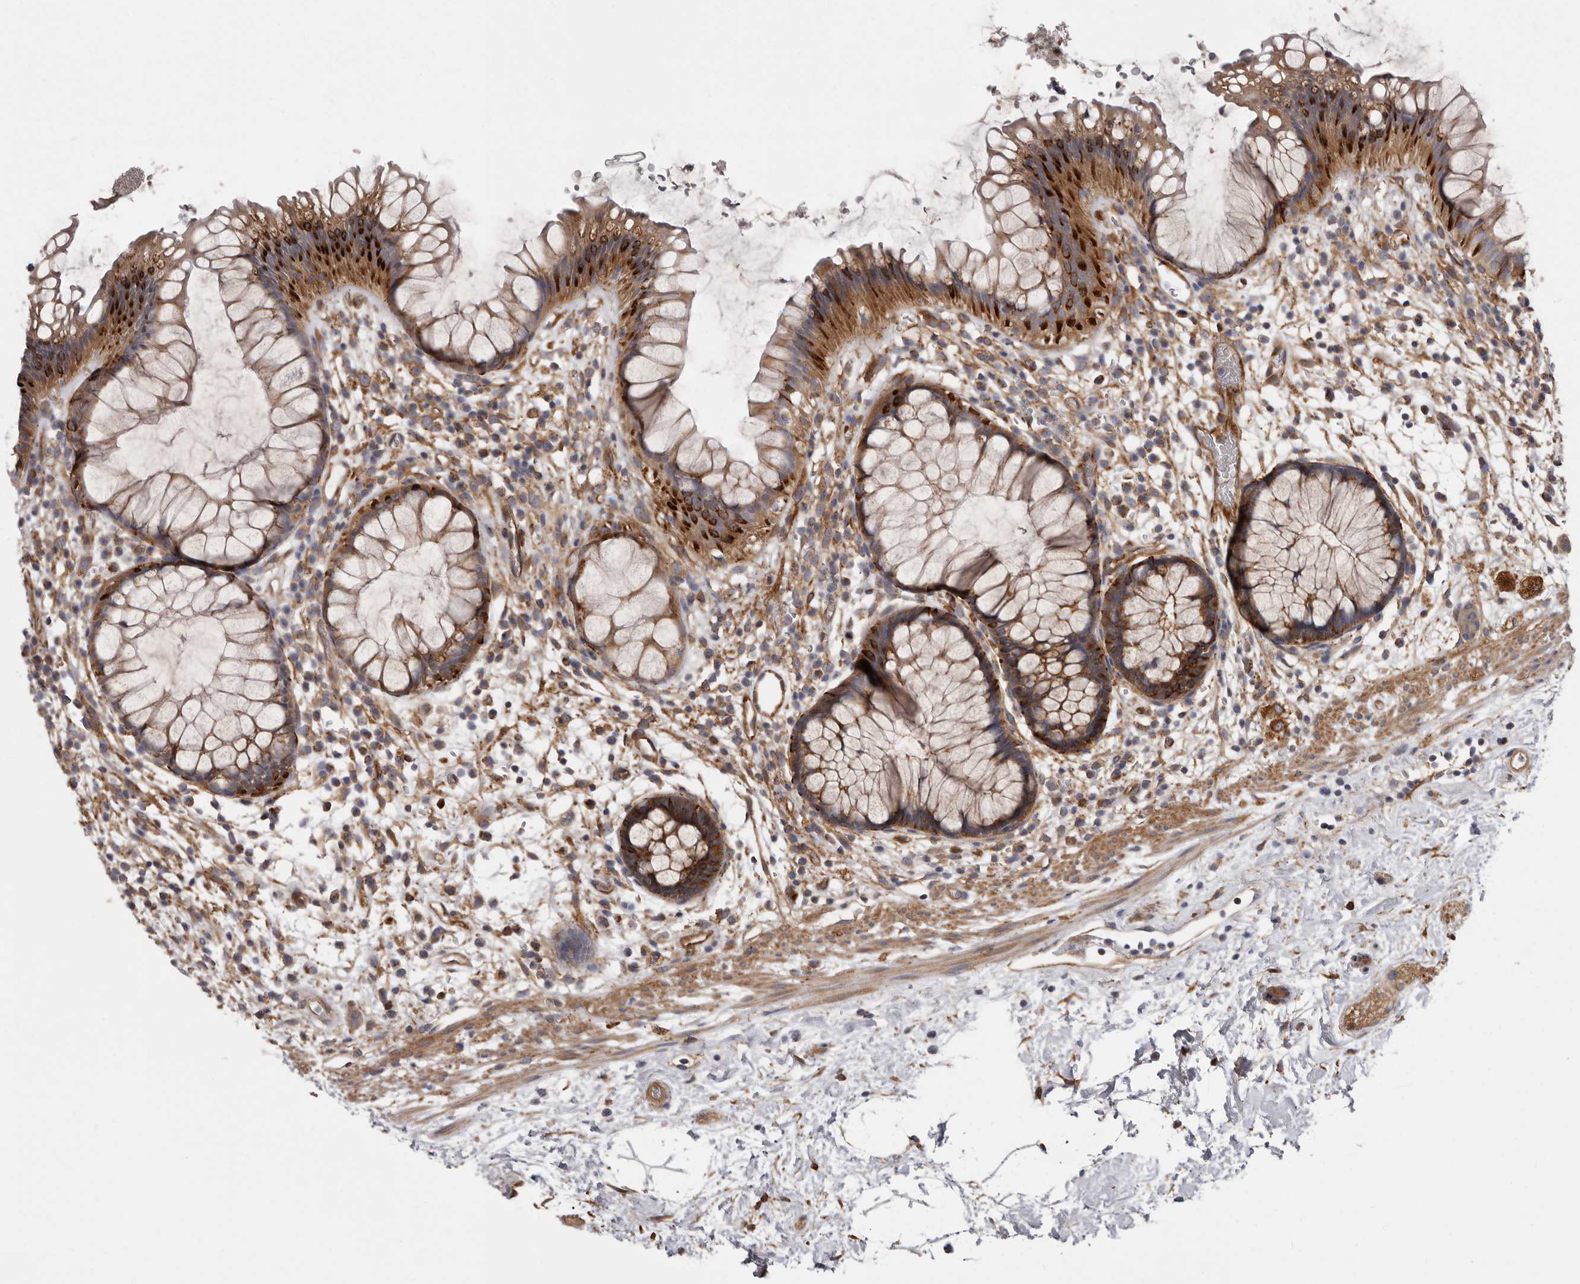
{"staining": {"intensity": "strong", "quantity": ">75%", "location": "cytoplasmic/membranous"}, "tissue": "rectum", "cell_type": "Glandular cells", "image_type": "normal", "snomed": [{"axis": "morphology", "description": "Normal tissue, NOS"}, {"axis": "topography", "description": "Rectum"}], "caption": "Normal rectum reveals strong cytoplasmic/membranous positivity in approximately >75% of glandular cells.", "gene": "ENAH", "patient": {"sex": "male", "age": 51}}